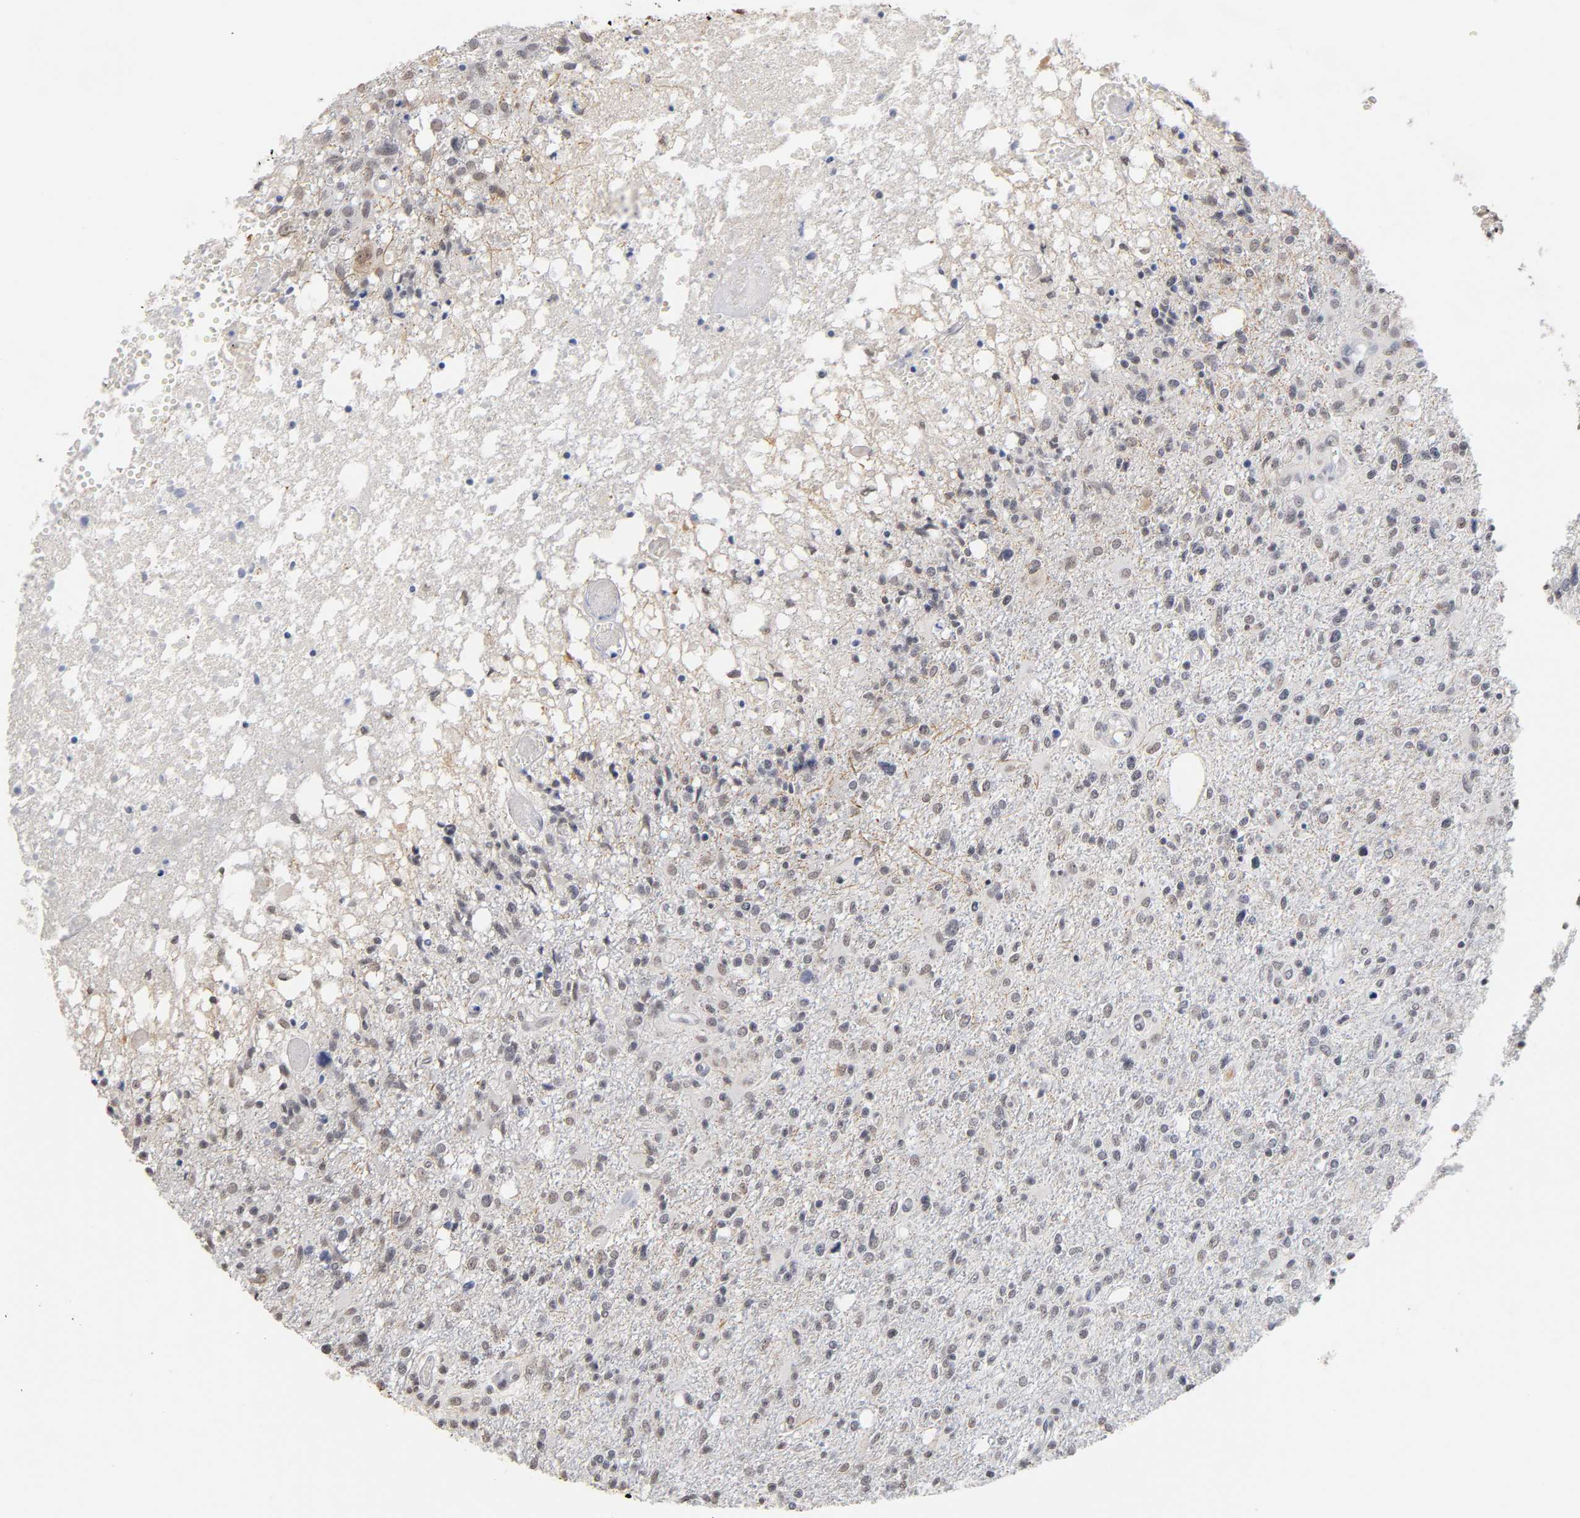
{"staining": {"intensity": "weak", "quantity": "<25%", "location": "cytoplasmic/membranous,nuclear"}, "tissue": "glioma", "cell_type": "Tumor cells", "image_type": "cancer", "snomed": [{"axis": "morphology", "description": "Glioma, malignant, High grade"}, {"axis": "topography", "description": "Cerebral cortex"}], "caption": "This is an immunohistochemistry image of human malignant glioma (high-grade). There is no expression in tumor cells.", "gene": "CRABP2", "patient": {"sex": "male", "age": 76}}